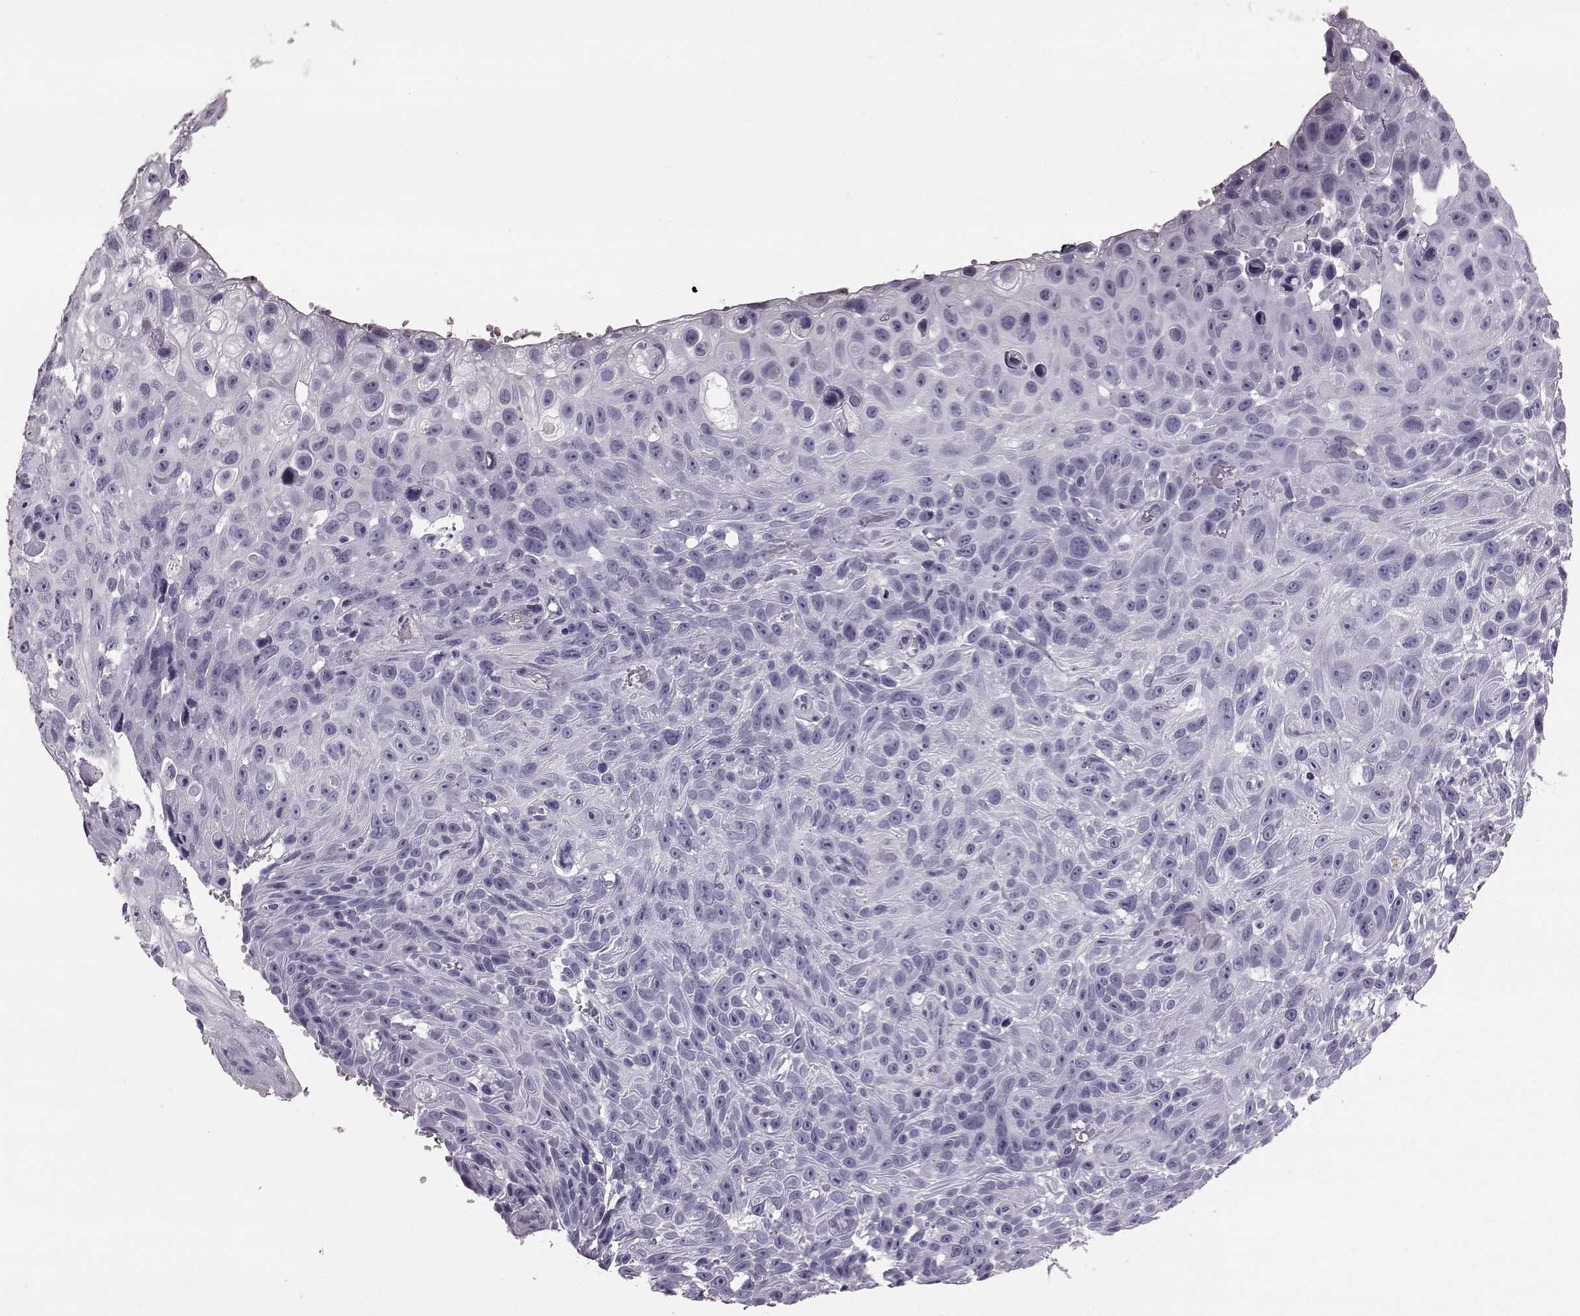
{"staining": {"intensity": "negative", "quantity": "none", "location": "none"}, "tissue": "skin cancer", "cell_type": "Tumor cells", "image_type": "cancer", "snomed": [{"axis": "morphology", "description": "Squamous cell carcinoma, NOS"}, {"axis": "topography", "description": "Skin"}], "caption": "The immunohistochemistry image has no significant staining in tumor cells of skin squamous cell carcinoma tissue.", "gene": "TCHHL1", "patient": {"sex": "male", "age": 82}}